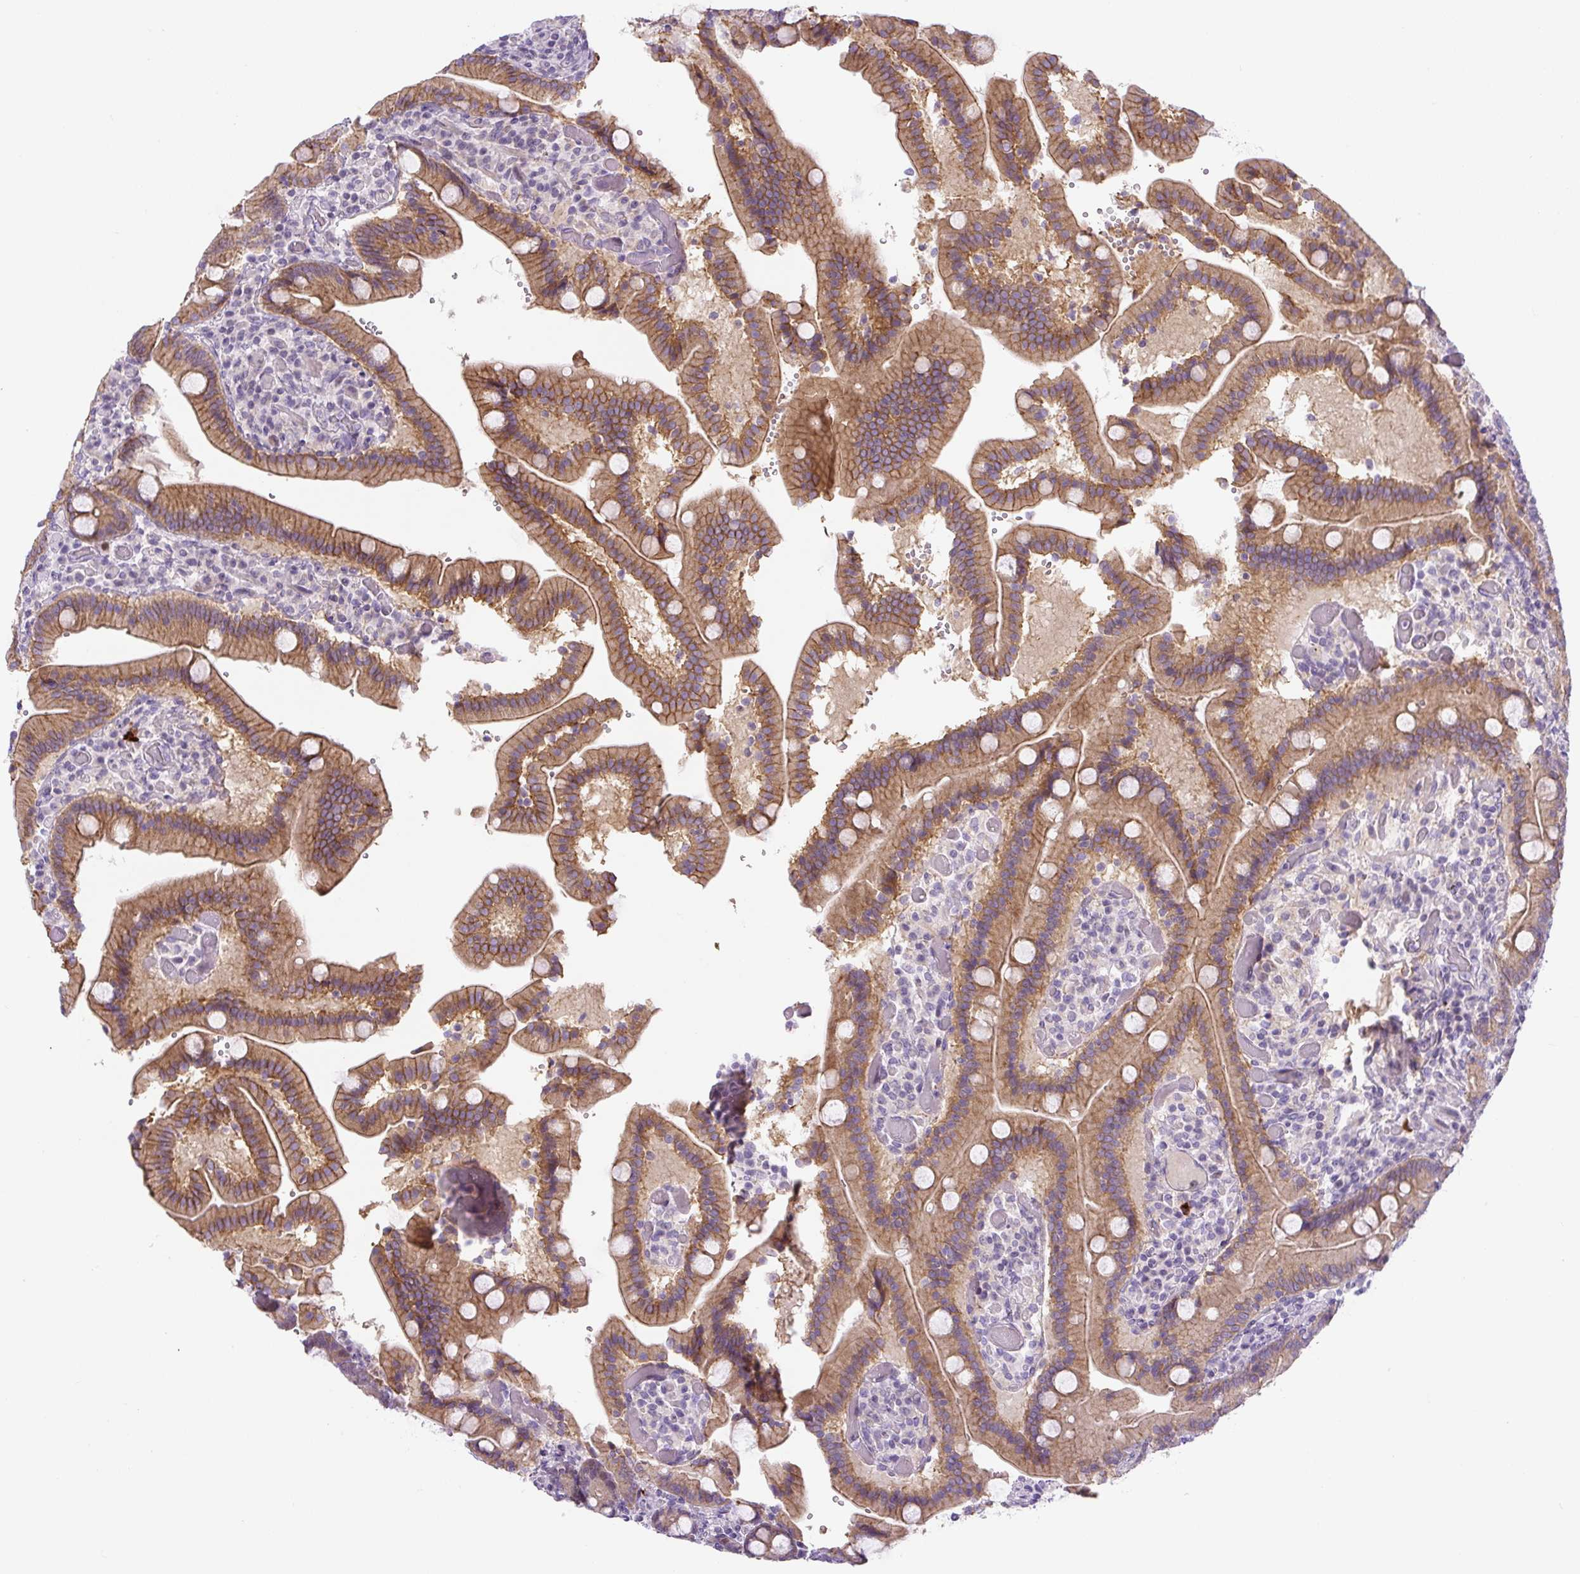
{"staining": {"intensity": "moderate", "quantity": ">75%", "location": "cytoplasmic/membranous,nuclear"}, "tissue": "duodenum", "cell_type": "Glandular cells", "image_type": "normal", "snomed": [{"axis": "morphology", "description": "Normal tissue, NOS"}, {"axis": "topography", "description": "Duodenum"}], "caption": "Immunohistochemistry (IHC) photomicrograph of benign duodenum: duodenum stained using immunohistochemistry (IHC) displays medium levels of moderate protein expression localized specifically in the cytoplasmic/membranous,nuclear of glandular cells, appearing as a cytoplasmic/membranous,nuclear brown color.", "gene": "ADAMTS19", "patient": {"sex": "female", "age": 62}}